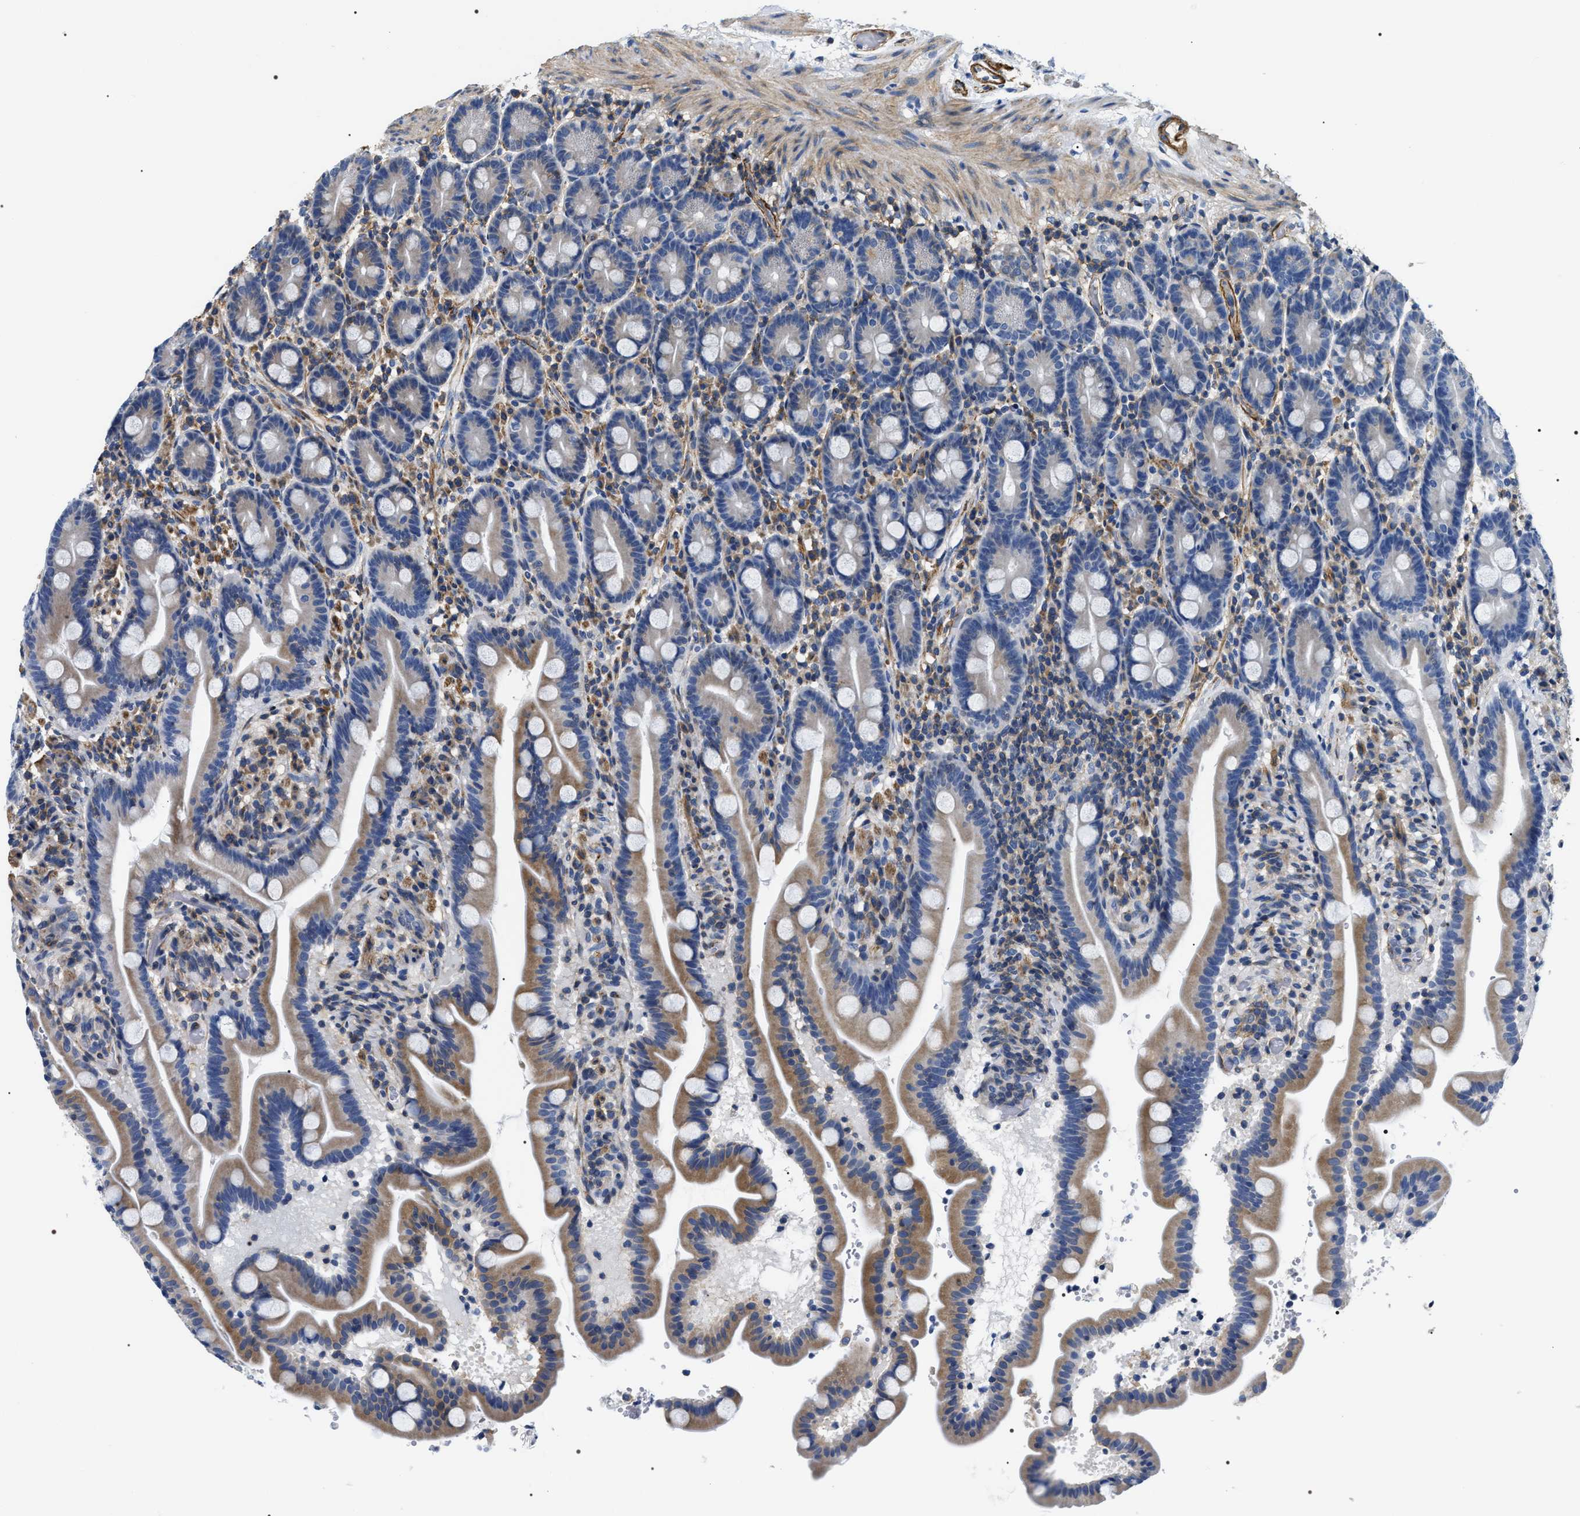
{"staining": {"intensity": "moderate", "quantity": "25%-75%", "location": "cytoplasmic/membranous"}, "tissue": "duodenum", "cell_type": "Glandular cells", "image_type": "normal", "snomed": [{"axis": "morphology", "description": "Normal tissue, NOS"}, {"axis": "topography", "description": "Duodenum"}], "caption": "Immunohistochemical staining of benign duodenum exhibits 25%-75% levels of moderate cytoplasmic/membranous protein positivity in approximately 25%-75% of glandular cells.", "gene": "ZC3HAV1L", "patient": {"sex": "male", "age": 54}}